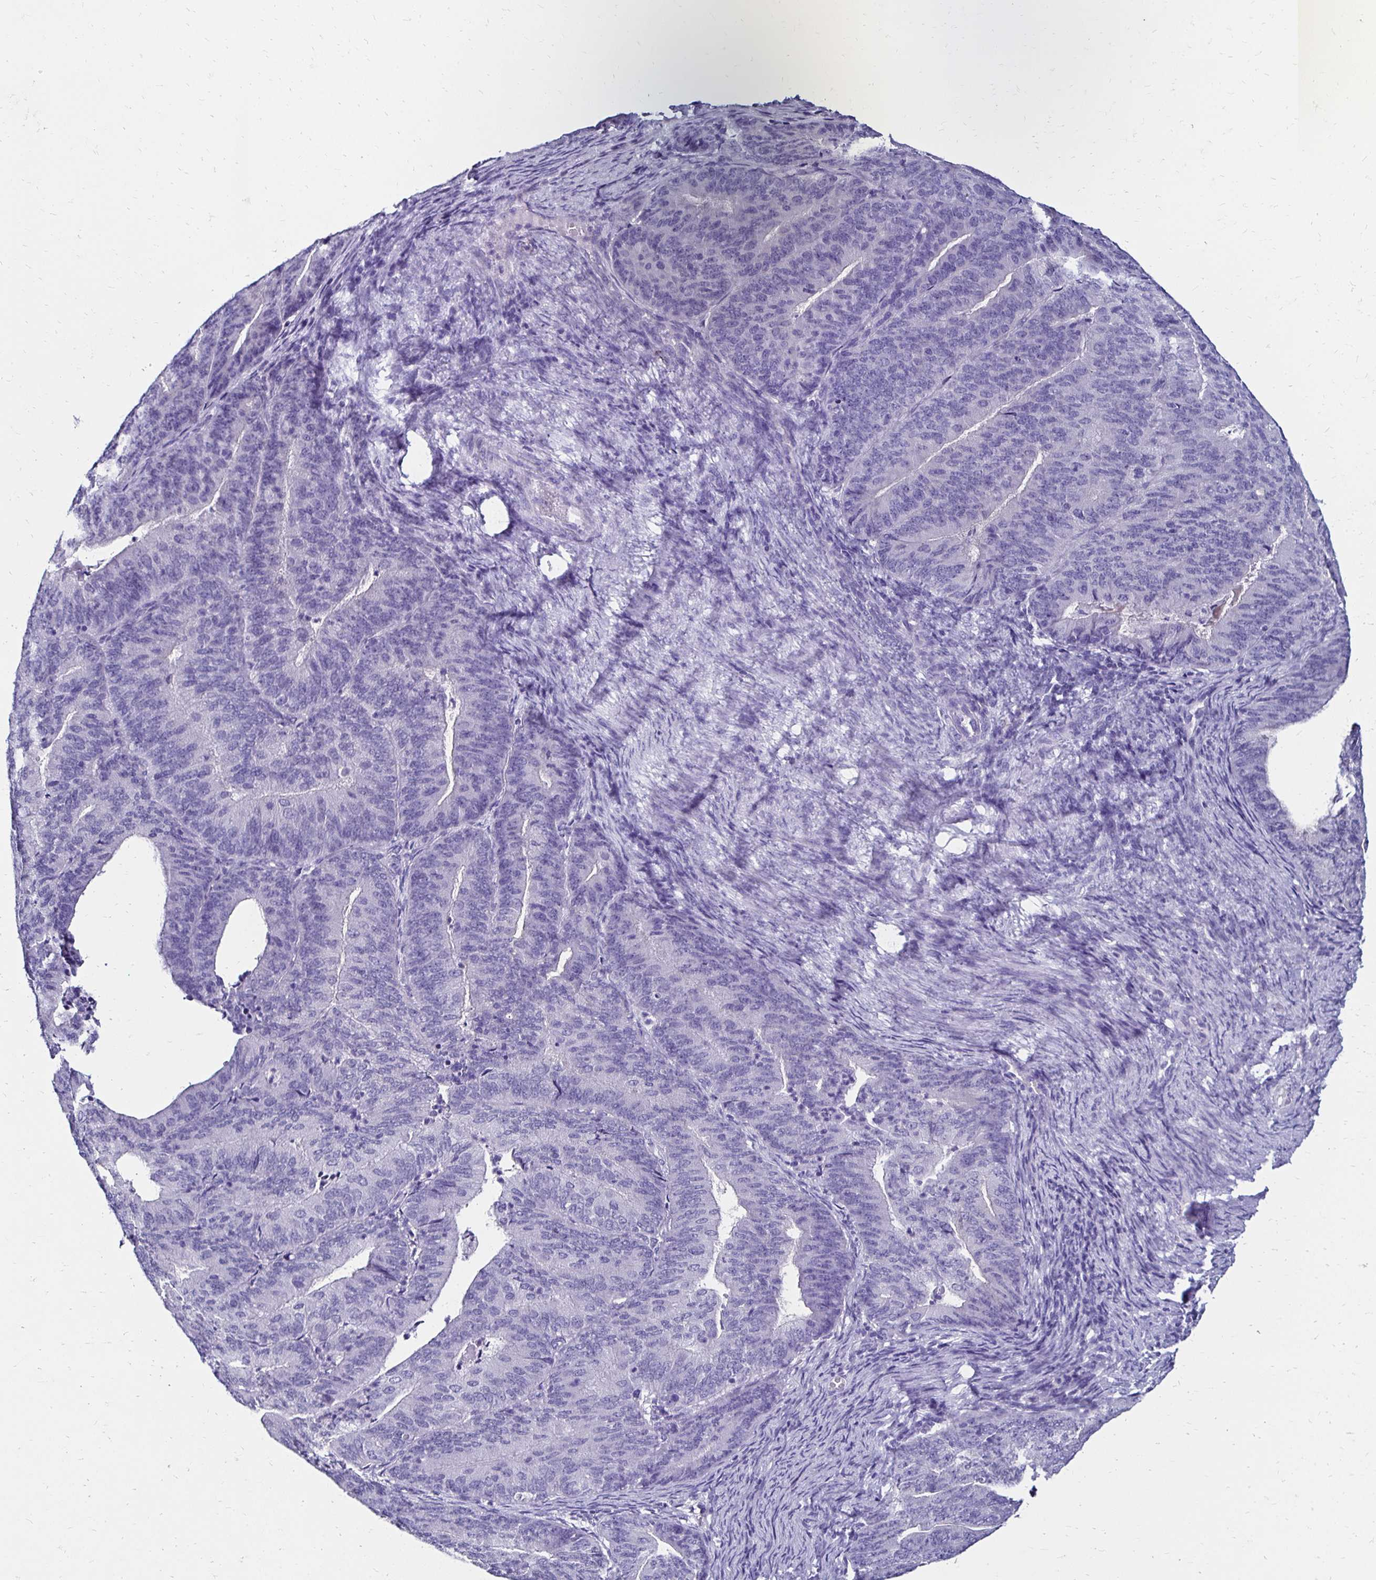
{"staining": {"intensity": "negative", "quantity": "none", "location": "none"}, "tissue": "endometrial cancer", "cell_type": "Tumor cells", "image_type": "cancer", "snomed": [{"axis": "morphology", "description": "Adenocarcinoma, NOS"}, {"axis": "topography", "description": "Endometrium"}], "caption": "Immunohistochemistry photomicrograph of neoplastic tissue: endometrial cancer (adenocarcinoma) stained with DAB displays no significant protein positivity in tumor cells. The staining was performed using DAB (3,3'-diaminobenzidine) to visualize the protein expression in brown, while the nuclei were stained in blue with hematoxylin (Magnification: 20x).", "gene": "KCNT1", "patient": {"sex": "female", "age": 57}}